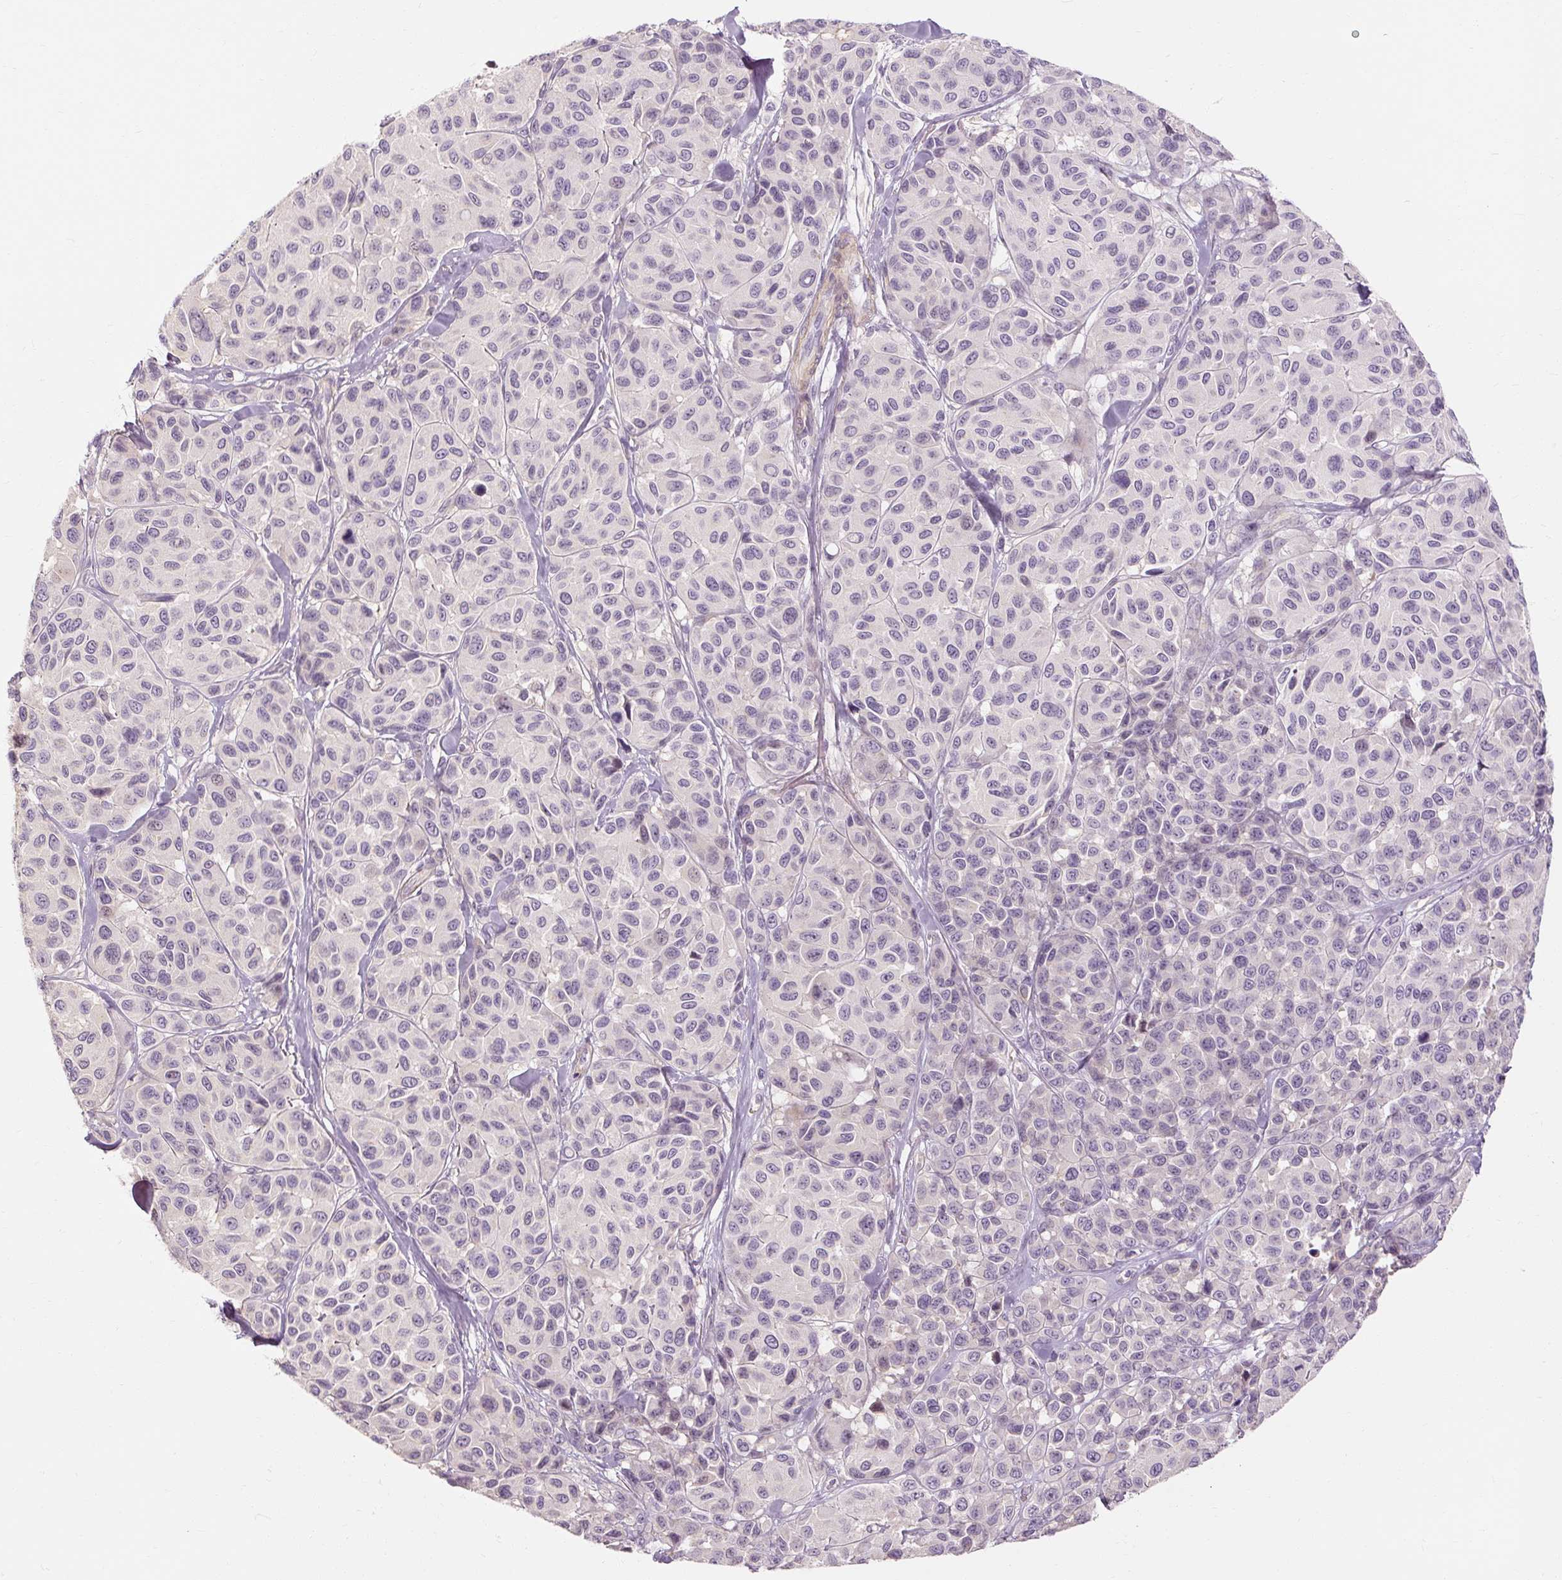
{"staining": {"intensity": "negative", "quantity": "none", "location": "none"}, "tissue": "melanoma", "cell_type": "Tumor cells", "image_type": "cancer", "snomed": [{"axis": "morphology", "description": "Malignant melanoma, NOS"}, {"axis": "topography", "description": "Skin"}], "caption": "Immunohistochemical staining of malignant melanoma demonstrates no significant expression in tumor cells.", "gene": "CAPN3", "patient": {"sex": "female", "age": 66}}